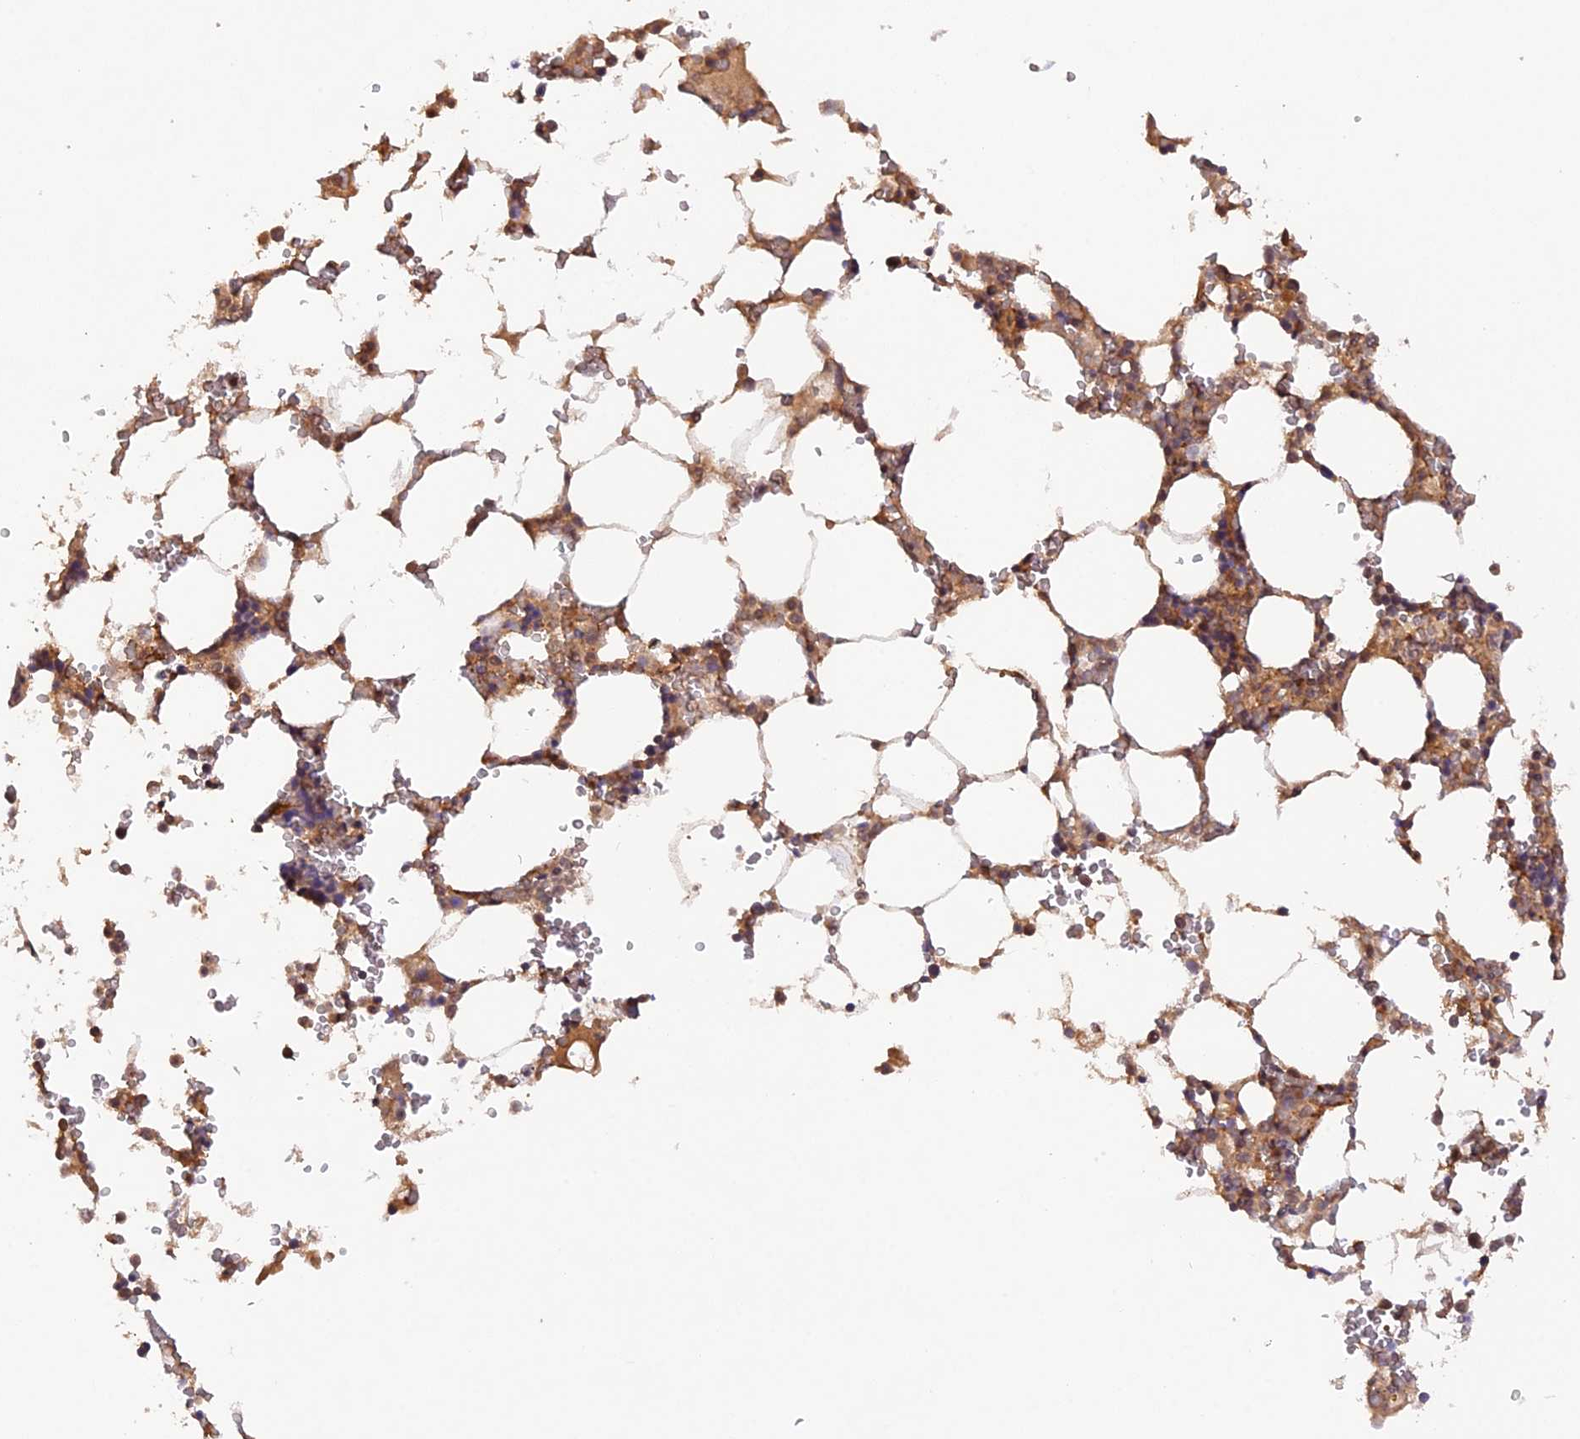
{"staining": {"intensity": "strong", "quantity": "<25%", "location": "nuclear"}, "tissue": "bone marrow", "cell_type": "Hematopoietic cells", "image_type": "normal", "snomed": [{"axis": "morphology", "description": "Normal tissue, NOS"}, {"axis": "topography", "description": "Bone marrow"}], "caption": "The micrograph displays a brown stain indicating the presence of a protein in the nuclear of hematopoietic cells in bone marrow. (brown staining indicates protein expression, while blue staining denotes nuclei).", "gene": "ZNF436", "patient": {"sex": "male", "age": 64}}